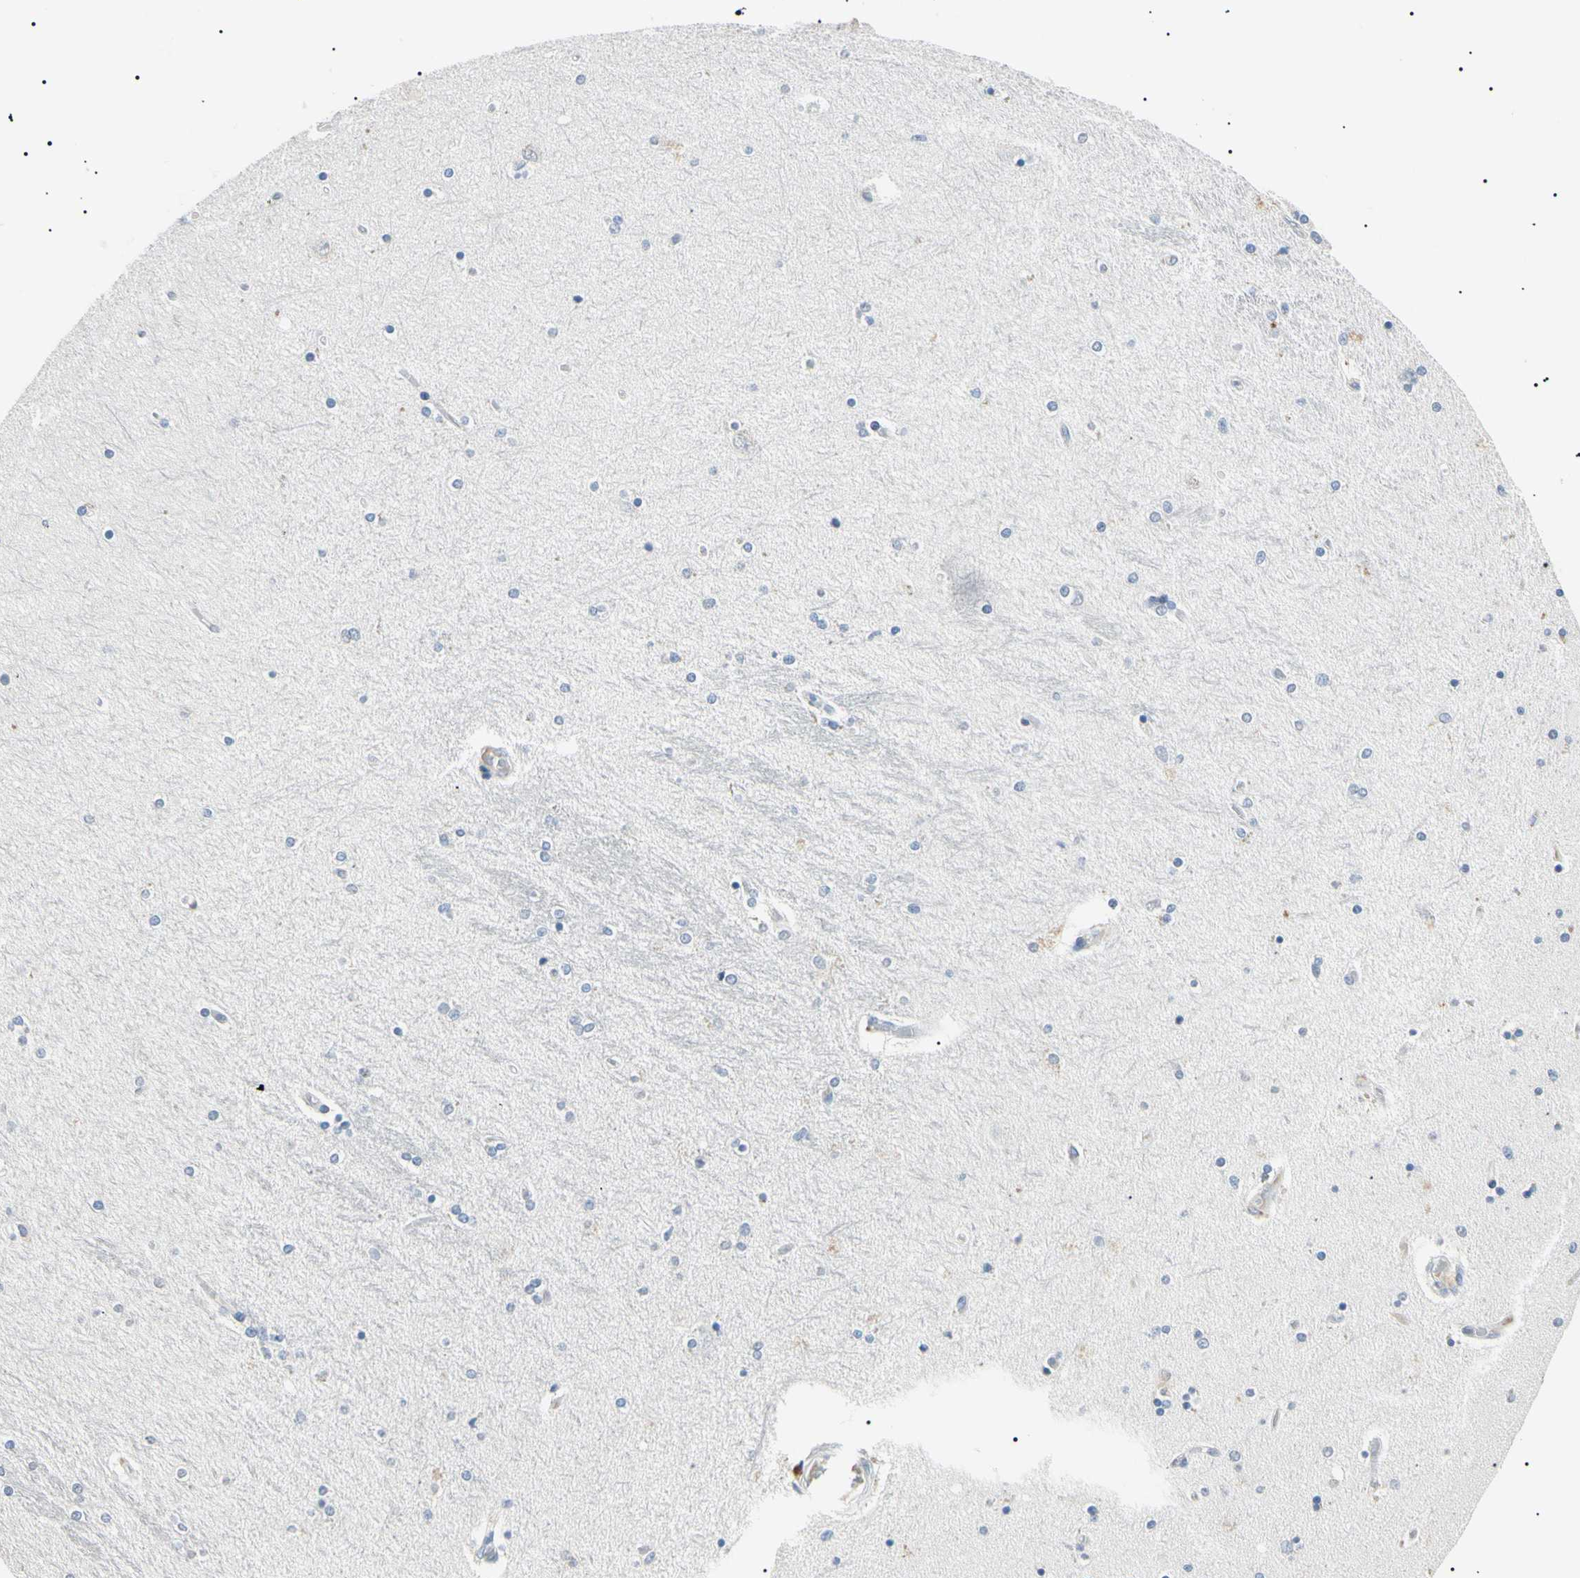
{"staining": {"intensity": "negative", "quantity": "none", "location": "none"}, "tissue": "hippocampus", "cell_type": "Glial cells", "image_type": "normal", "snomed": [{"axis": "morphology", "description": "Normal tissue, NOS"}, {"axis": "topography", "description": "Hippocampus"}], "caption": "Immunohistochemical staining of normal hippocampus exhibits no significant staining in glial cells. (DAB IHC with hematoxylin counter stain).", "gene": "CGB3", "patient": {"sex": "female", "age": 54}}